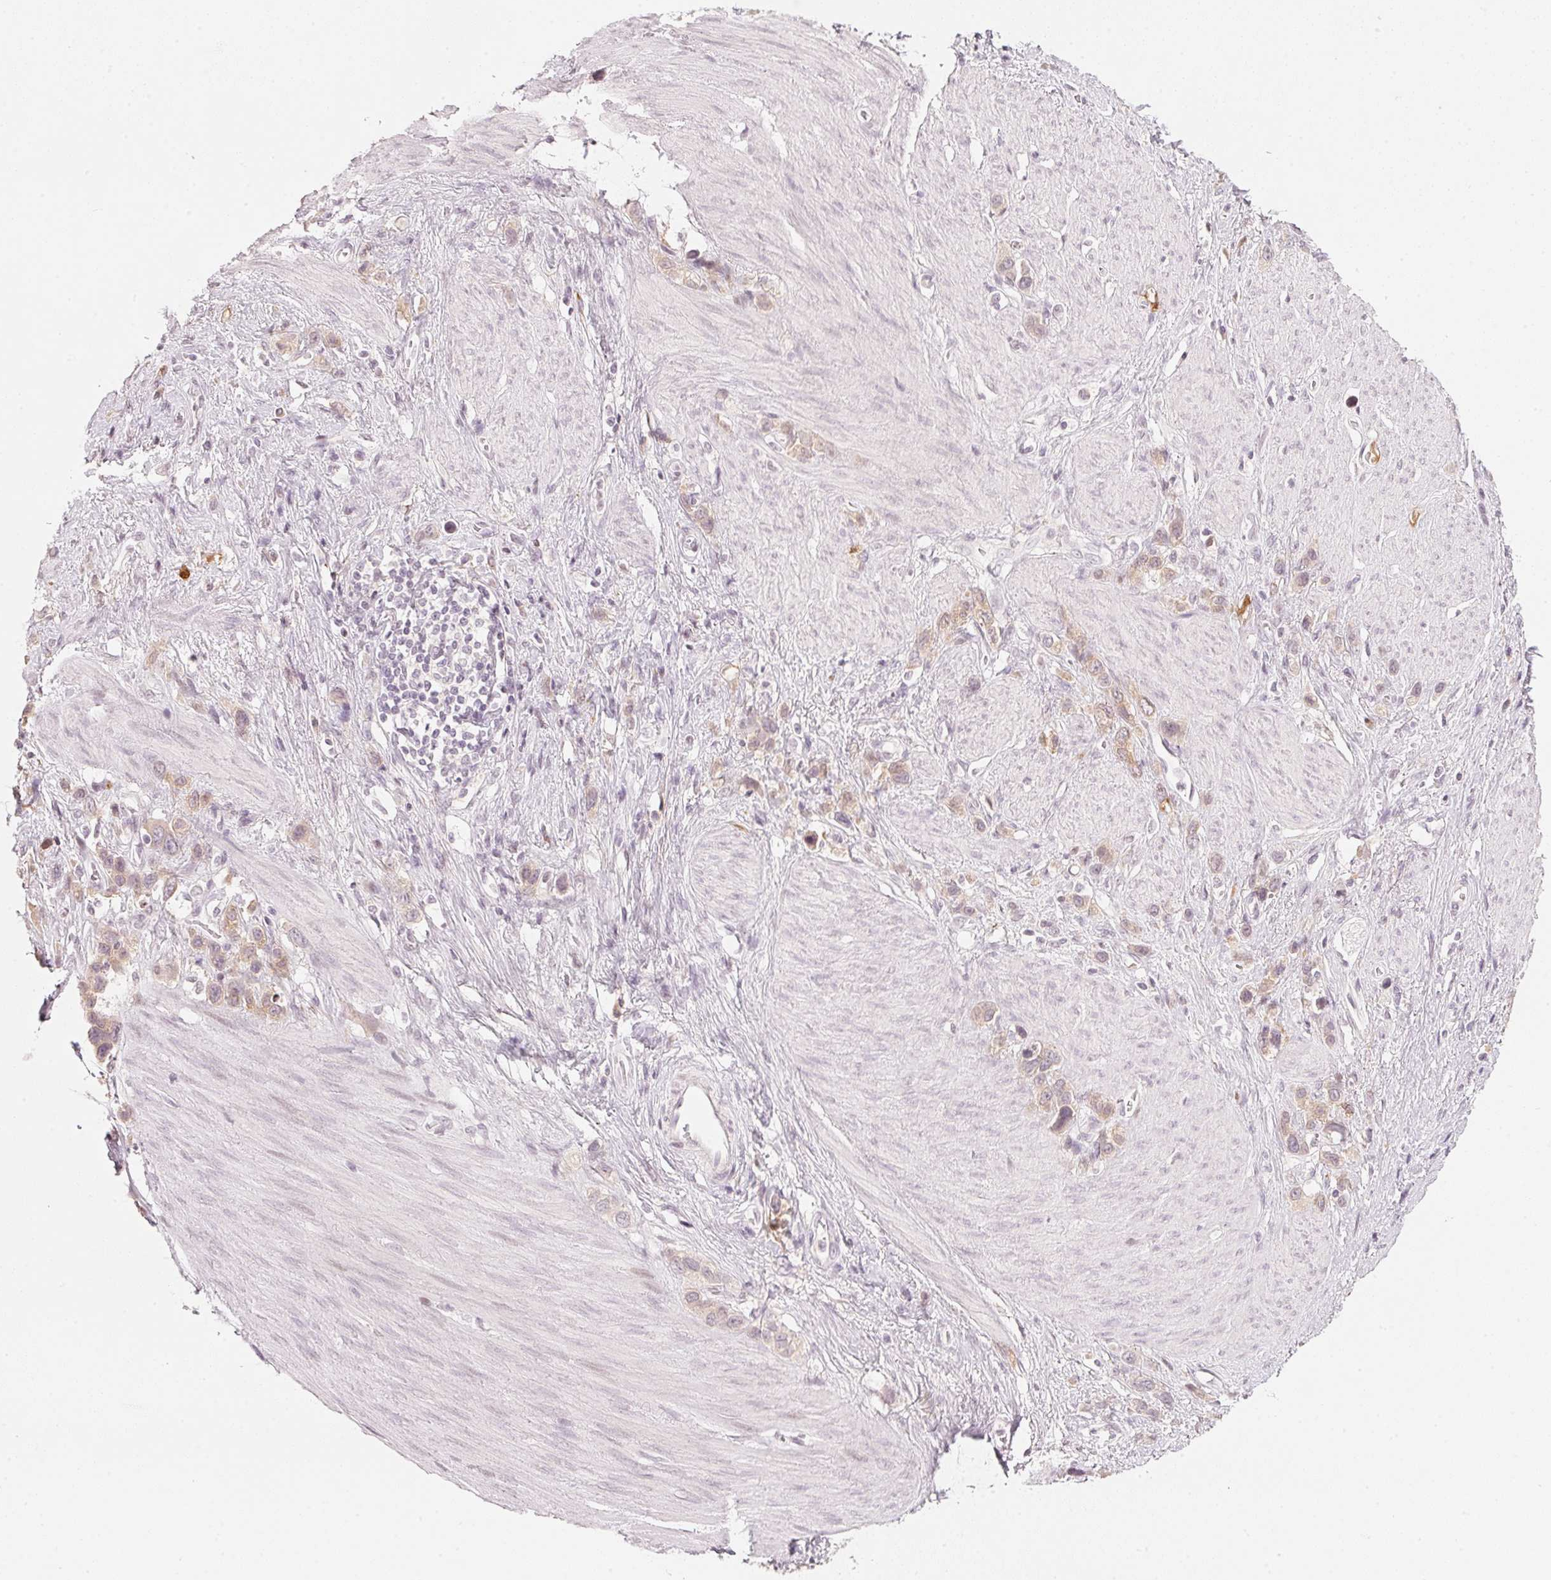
{"staining": {"intensity": "weak", "quantity": ">75%", "location": "cytoplasmic/membranous"}, "tissue": "stomach cancer", "cell_type": "Tumor cells", "image_type": "cancer", "snomed": [{"axis": "morphology", "description": "Adenocarcinoma, NOS"}, {"axis": "topography", "description": "Stomach"}], "caption": "Weak cytoplasmic/membranous positivity for a protein is appreciated in approximately >75% of tumor cells of stomach adenocarcinoma using immunohistochemistry.", "gene": "SFRP4", "patient": {"sex": "female", "age": 65}}